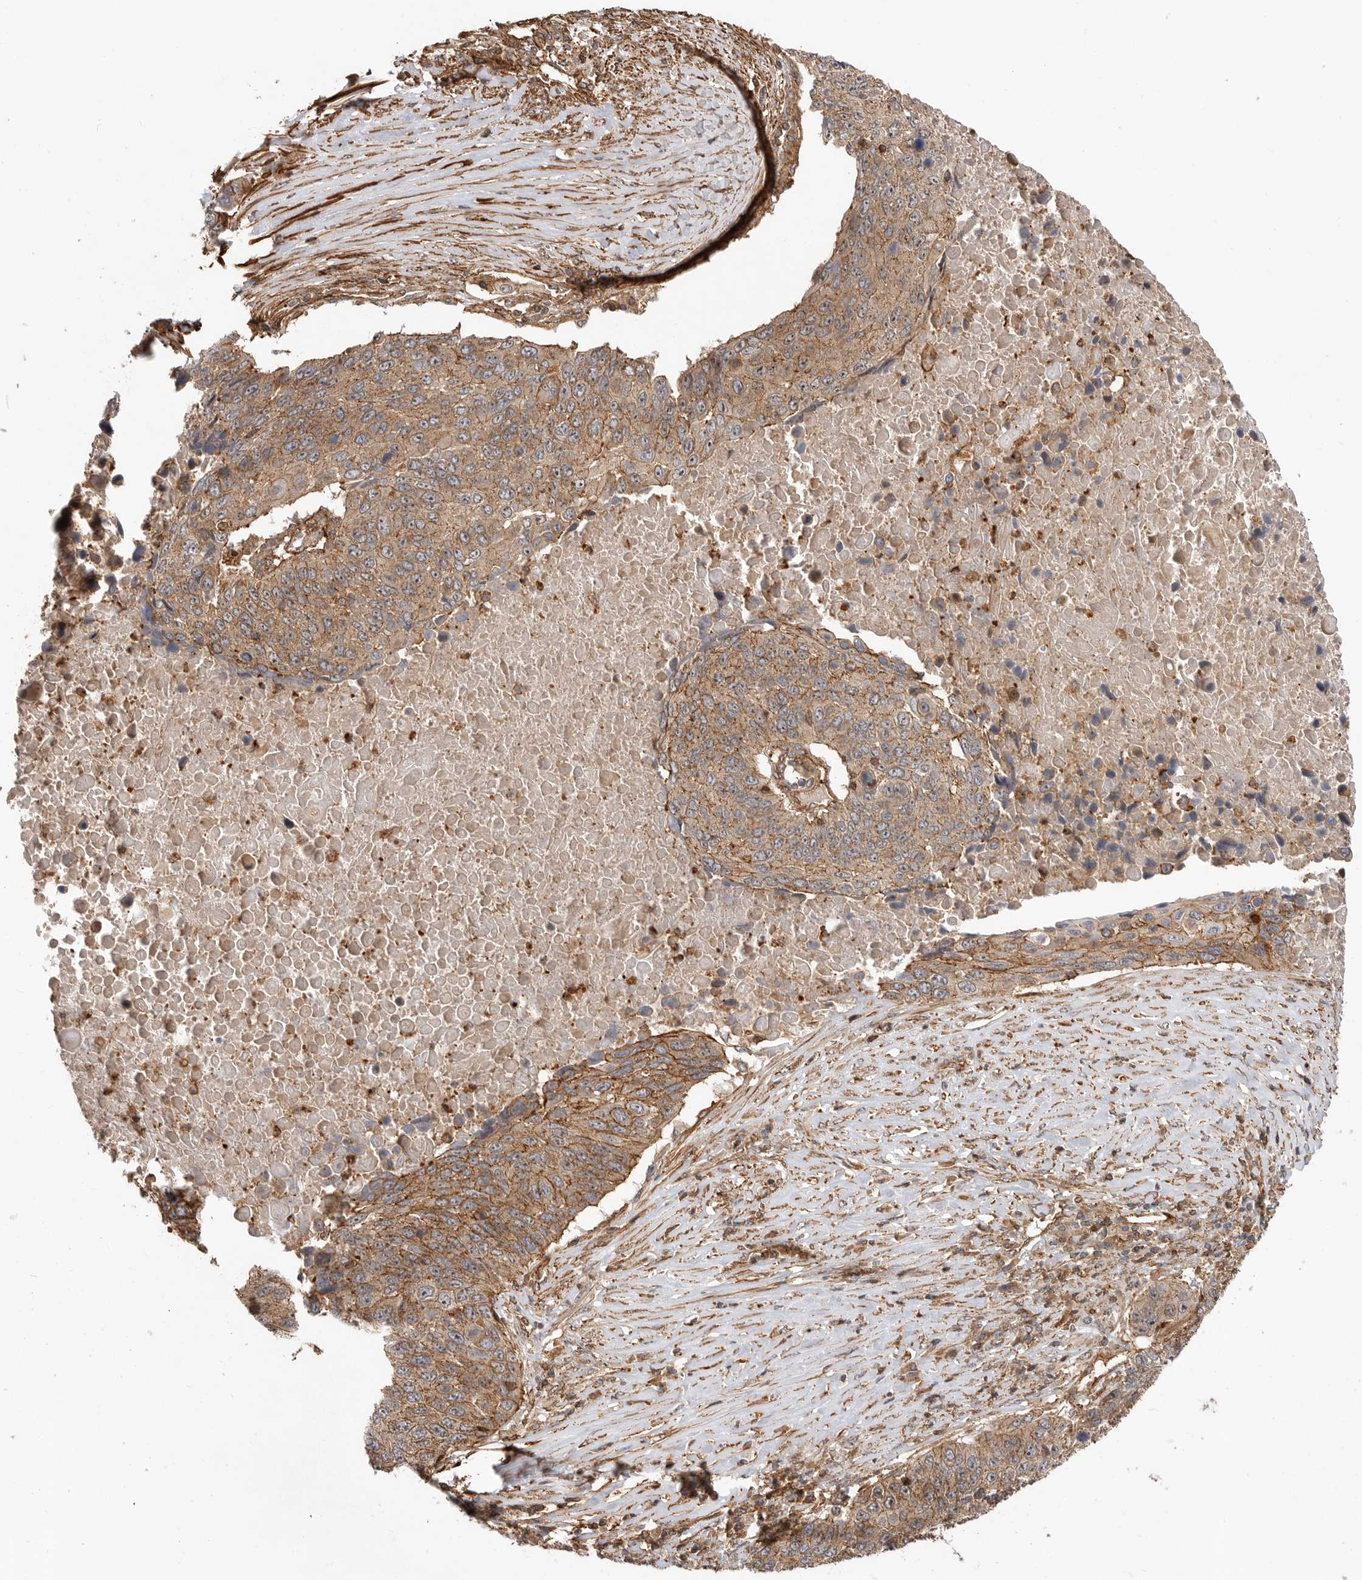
{"staining": {"intensity": "moderate", "quantity": ">75%", "location": "cytoplasmic/membranous"}, "tissue": "lung cancer", "cell_type": "Tumor cells", "image_type": "cancer", "snomed": [{"axis": "morphology", "description": "Squamous cell carcinoma, NOS"}, {"axis": "topography", "description": "Lung"}], "caption": "IHC (DAB (3,3'-diaminobenzidine)) staining of lung squamous cell carcinoma reveals moderate cytoplasmic/membranous protein positivity in approximately >75% of tumor cells.", "gene": "GPATCH2", "patient": {"sex": "male", "age": 66}}